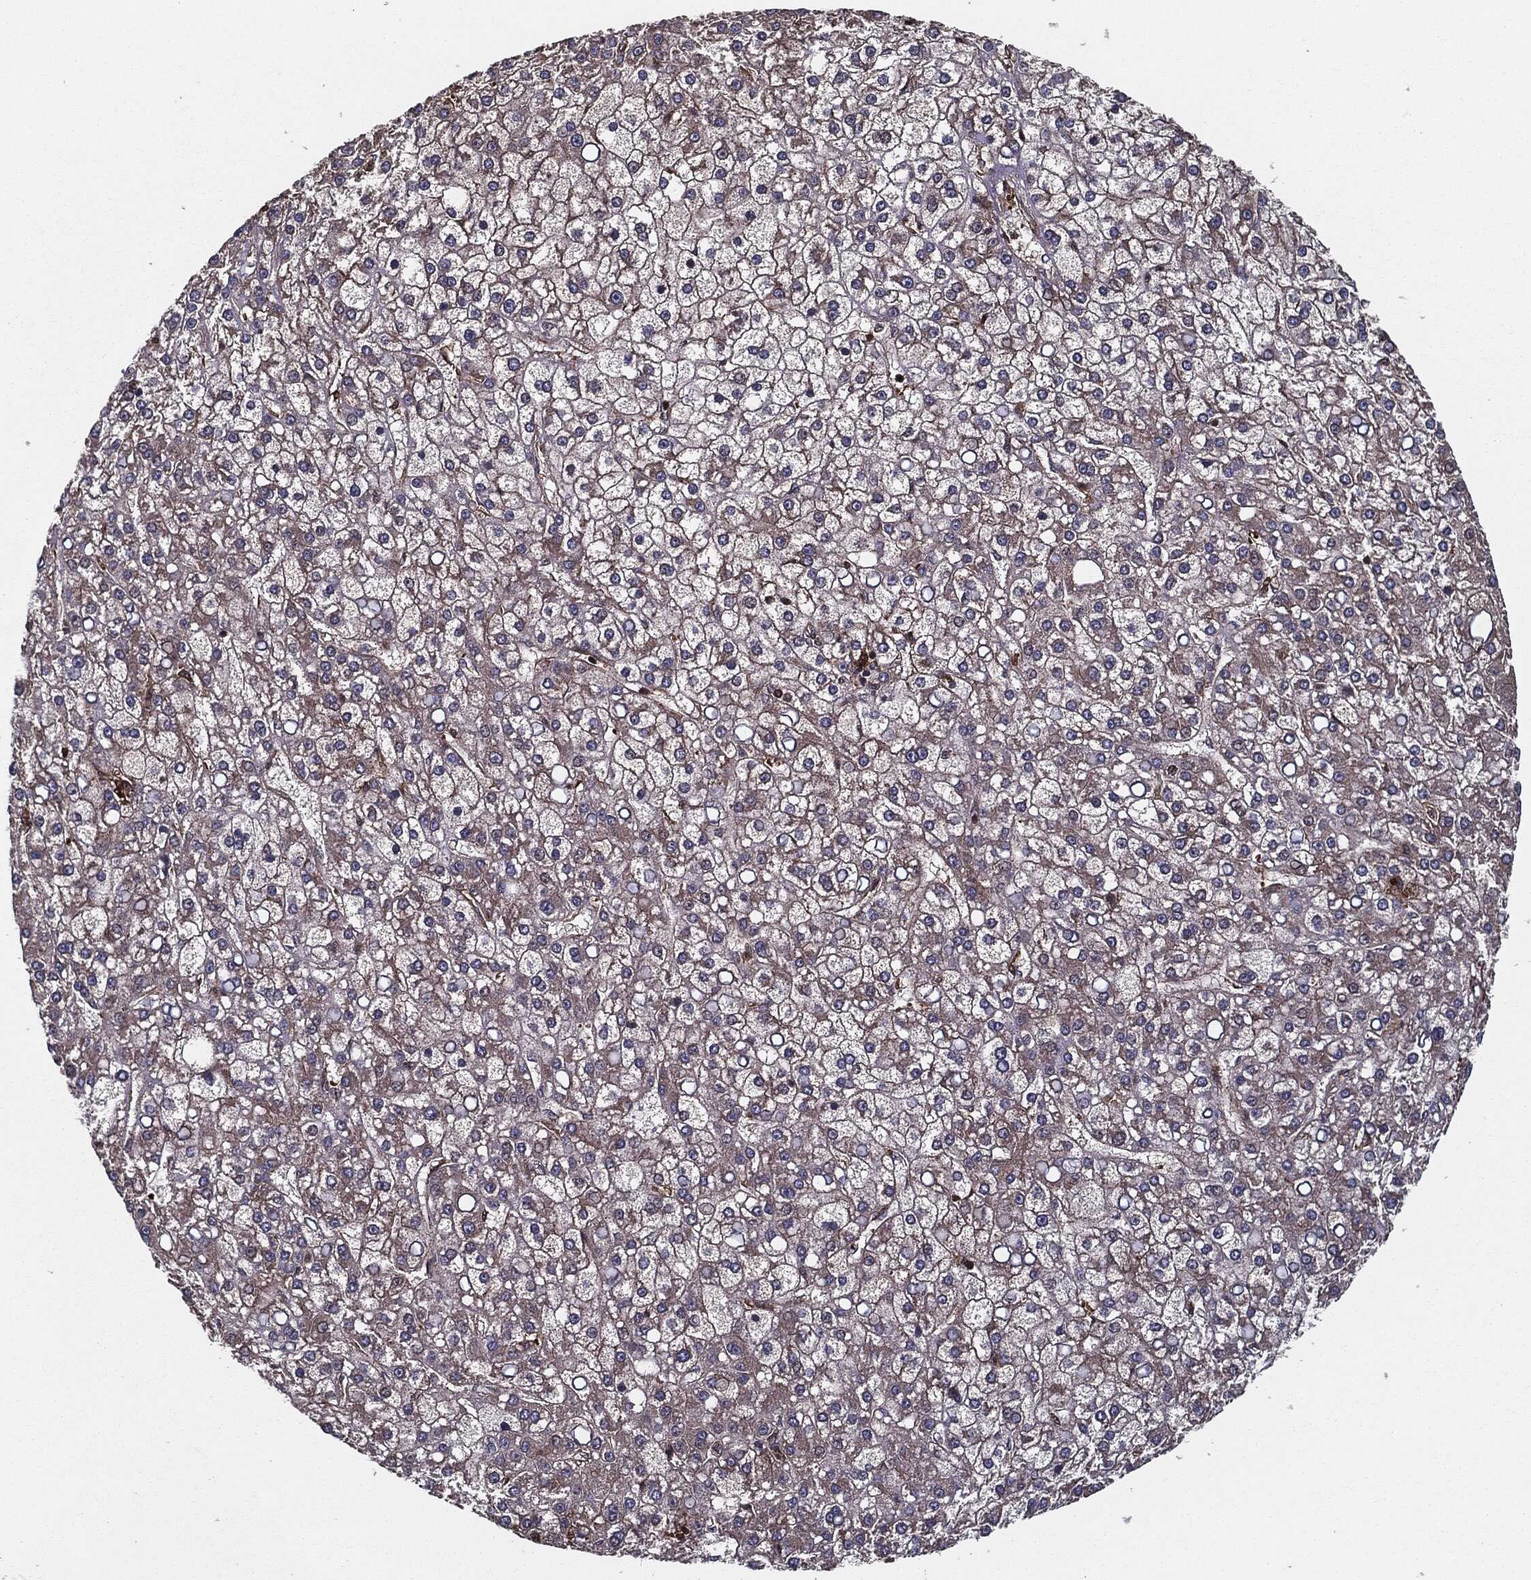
{"staining": {"intensity": "moderate", "quantity": "<25%", "location": "cytoplasmic/membranous"}, "tissue": "liver cancer", "cell_type": "Tumor cells", "image_type": "cancer", "snomed": [{"axis": "morphology", "description": "Carcinoma, Hepatocellular, NOS"}, {"axis": "topography", "description": "Liver"}], "caption": "Hepatocellular carcinoma (liver) stained with a brown dye displays moderate cytoplasmic/membranous positive staining in about <25% of tumor cells.", "gene": "RAP1GDS1", "patient": {"sex": "male", "age": 67}}